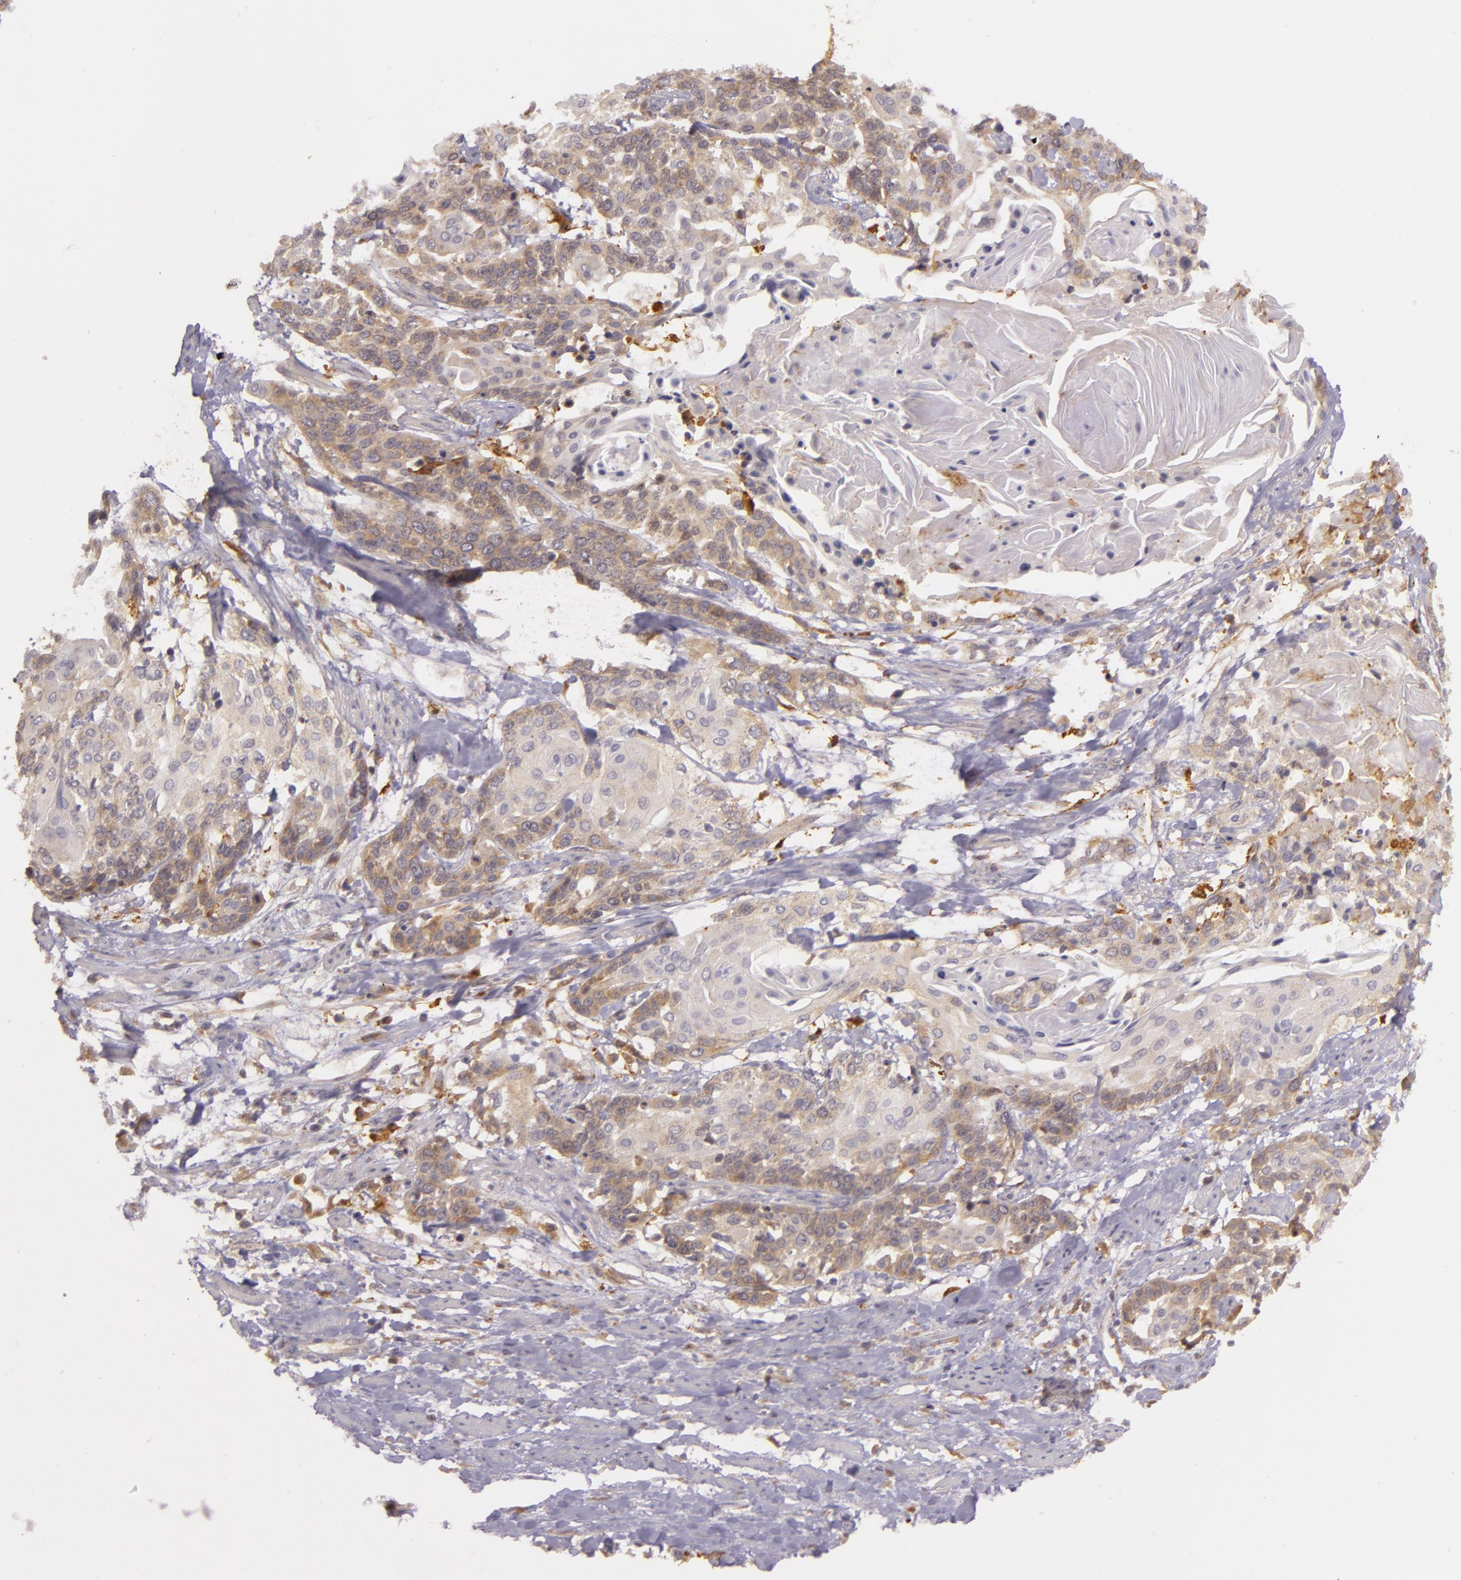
{"staining": {"intensity": "weak", "quantity": ">75%", "location": "cytoplasmic/membranous"}, "tissue": "cervical cancer", "cell_type": "Tumor cells", "image_type": "cancer", "snomed": [{"axis": "morphology", "description": "Squamous cell carcinoma, NOS"}, {"axis": "topography", "description": "Cervix"}], "caption": "Immunohistochemistry (IHC) (DAB) staining of squamous cell carcinoma (cervical) shows weak cytoplasmic/membranous protein positivity in about >75% of tumor cells. The protein of interest is stained brown, and the nuclei are stained in blue (DAB IHC with brightfield microscopy, high magnification).", "gene": "PPP1R3F", "patient": {"sex": "female", "age": 57}}